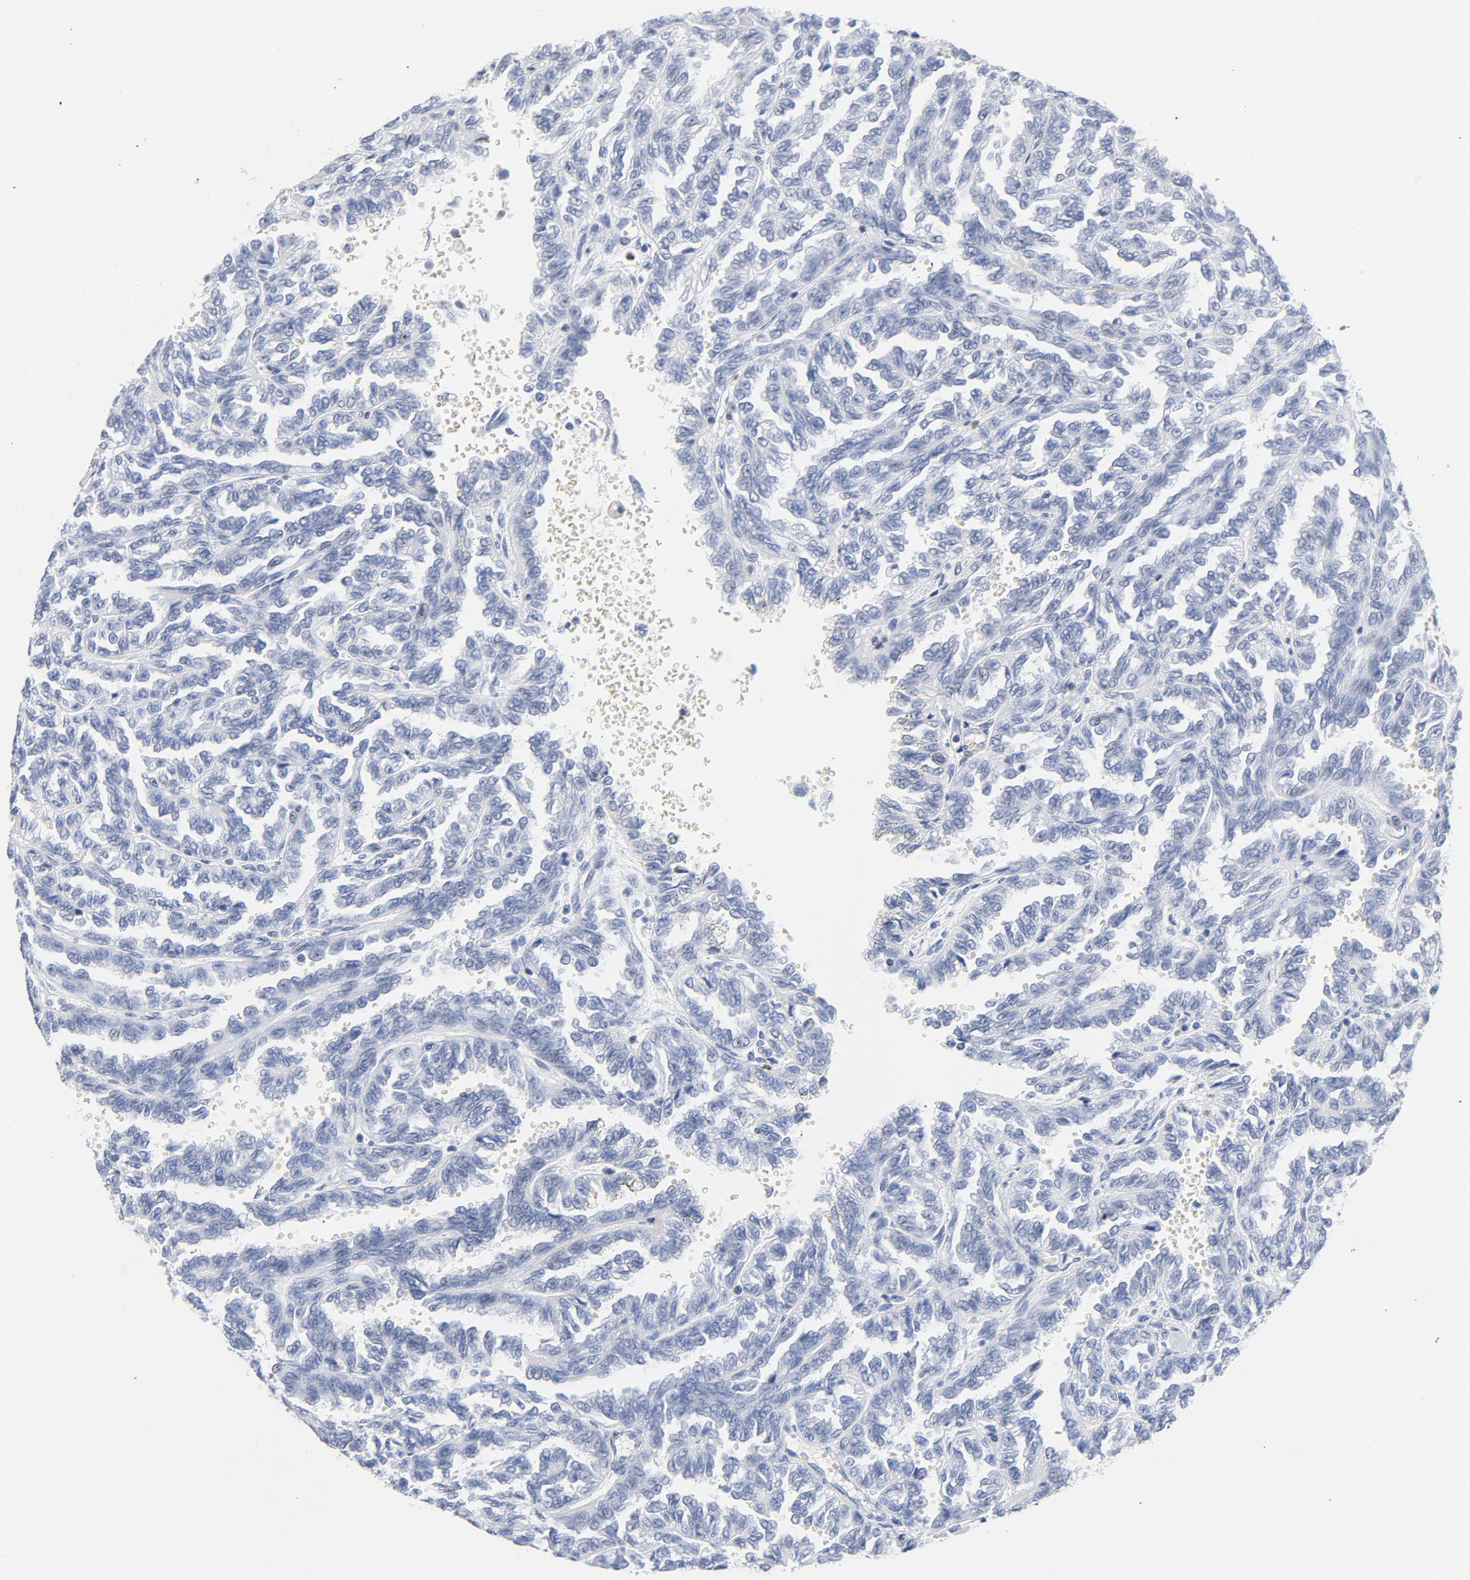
{"staining": {"intensity": "negative", "quantity": "none", "location": "none"}, "tissue": "renal cancer", "cell_type": "Tumor cells", "image_type": "cancer", "snomed": [{"axis": "morphology", "description": "Inflammation, NOS"}, {"axis": "morphology", "description": "Adenocarcinoma, NOS"}, {"axis": "topography", "description": "Kidney"}], "caption": "IHC photomicrograph of human renal adenocarcinoma stained for a protein (brown), which demonstrates no staining in tumor cells.", "gene": "CDKN1B", "patient": {"sex": "male", "age": 68}}